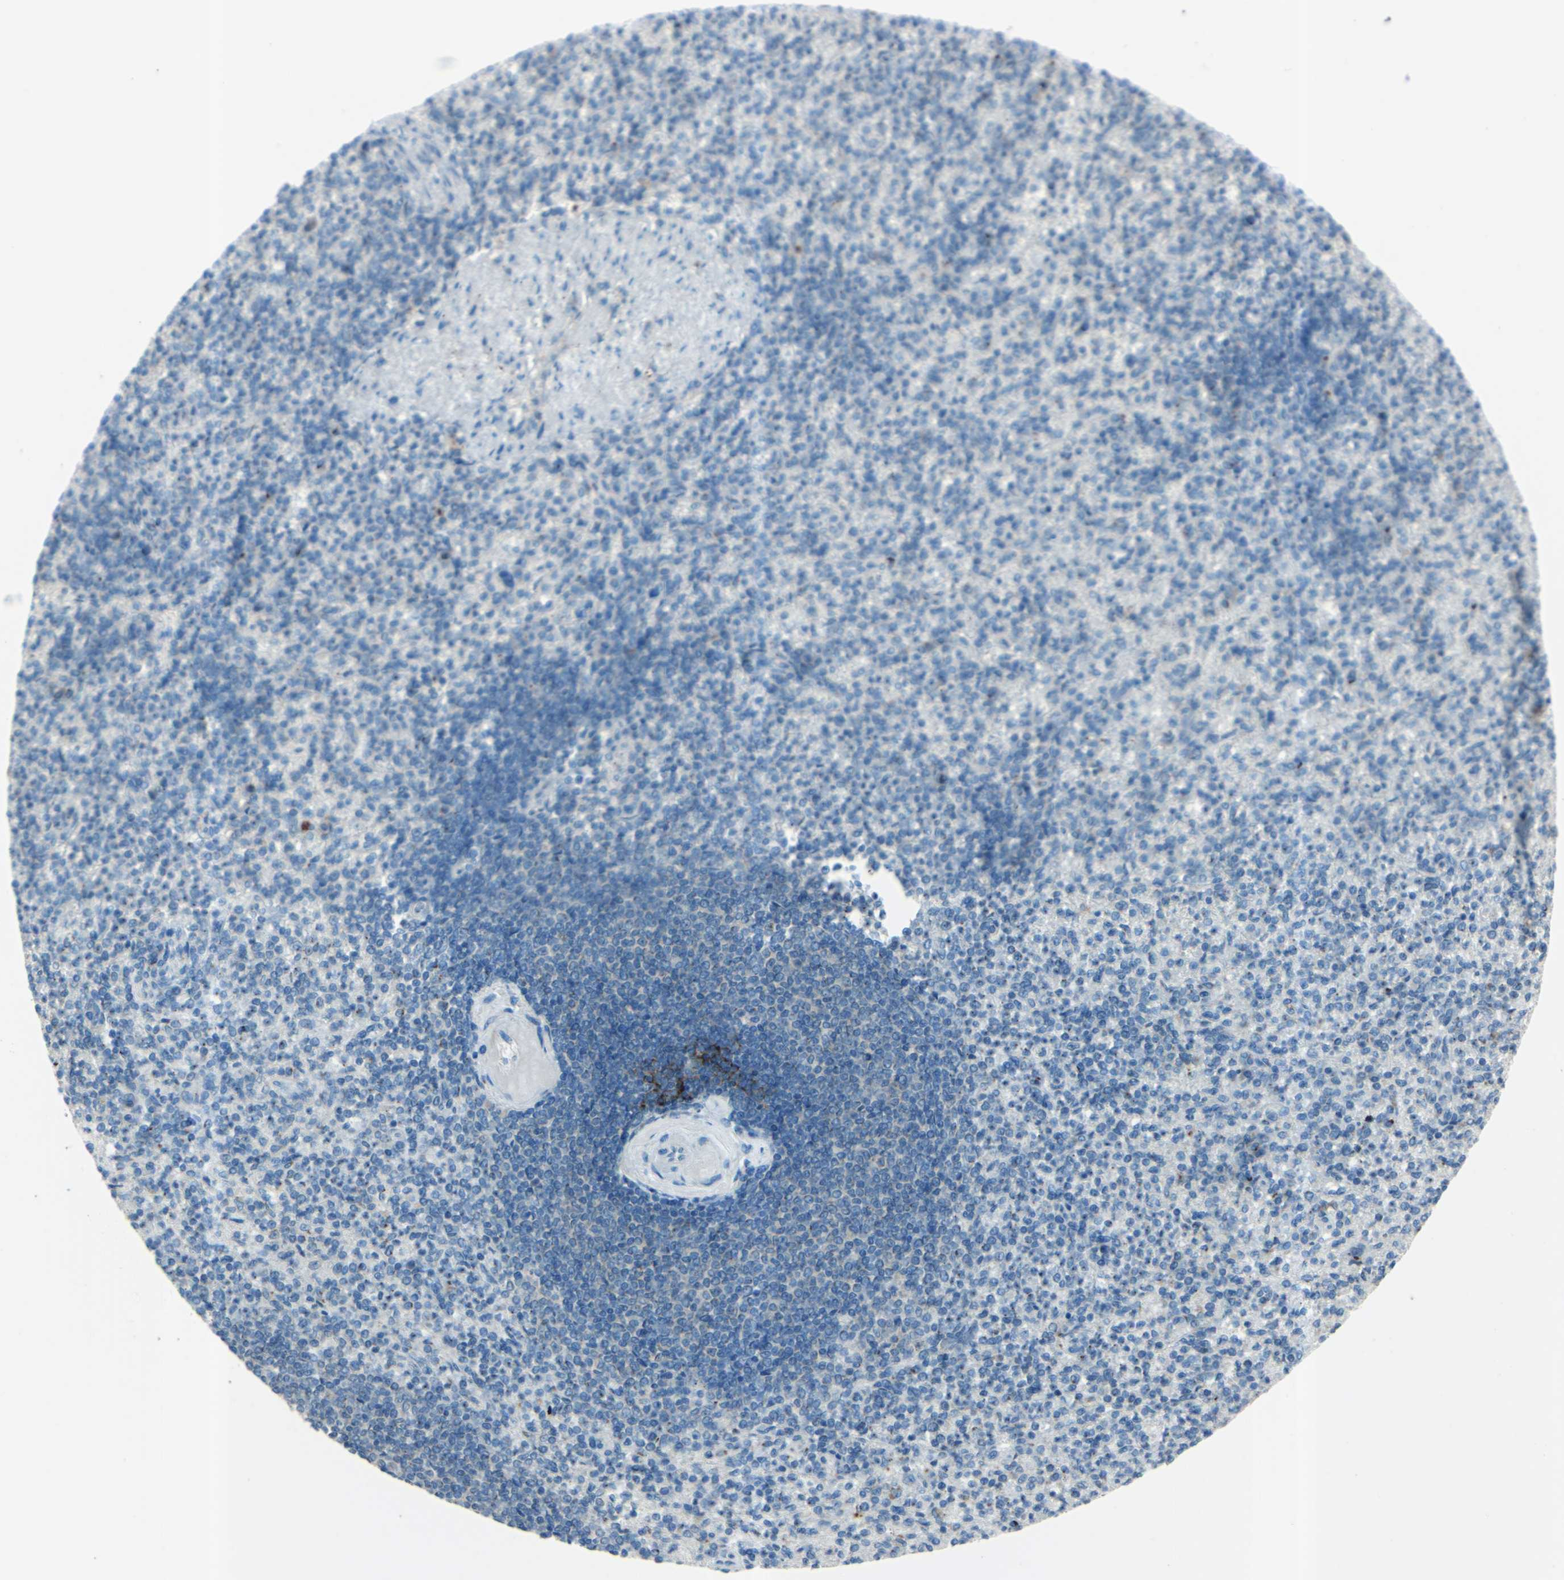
{"staining": {"intensity": "negative", "quantity": "none", "location": "none"}, "tissue": "spleen", "cell_type": "Cells in red pulp", "image_type": "normal", "snomed": [{"axis": "morphology", "description": "Normal tissue, NOS"}, {"axis": "topography", "description": "Spleen"}], "caption": "Immunohistochemical staining of benign human spleen exhibits no significant positivity in cells in red pulp.", "gene": "B4GALT1", "patient": {"sex": "female", "age": 74}}